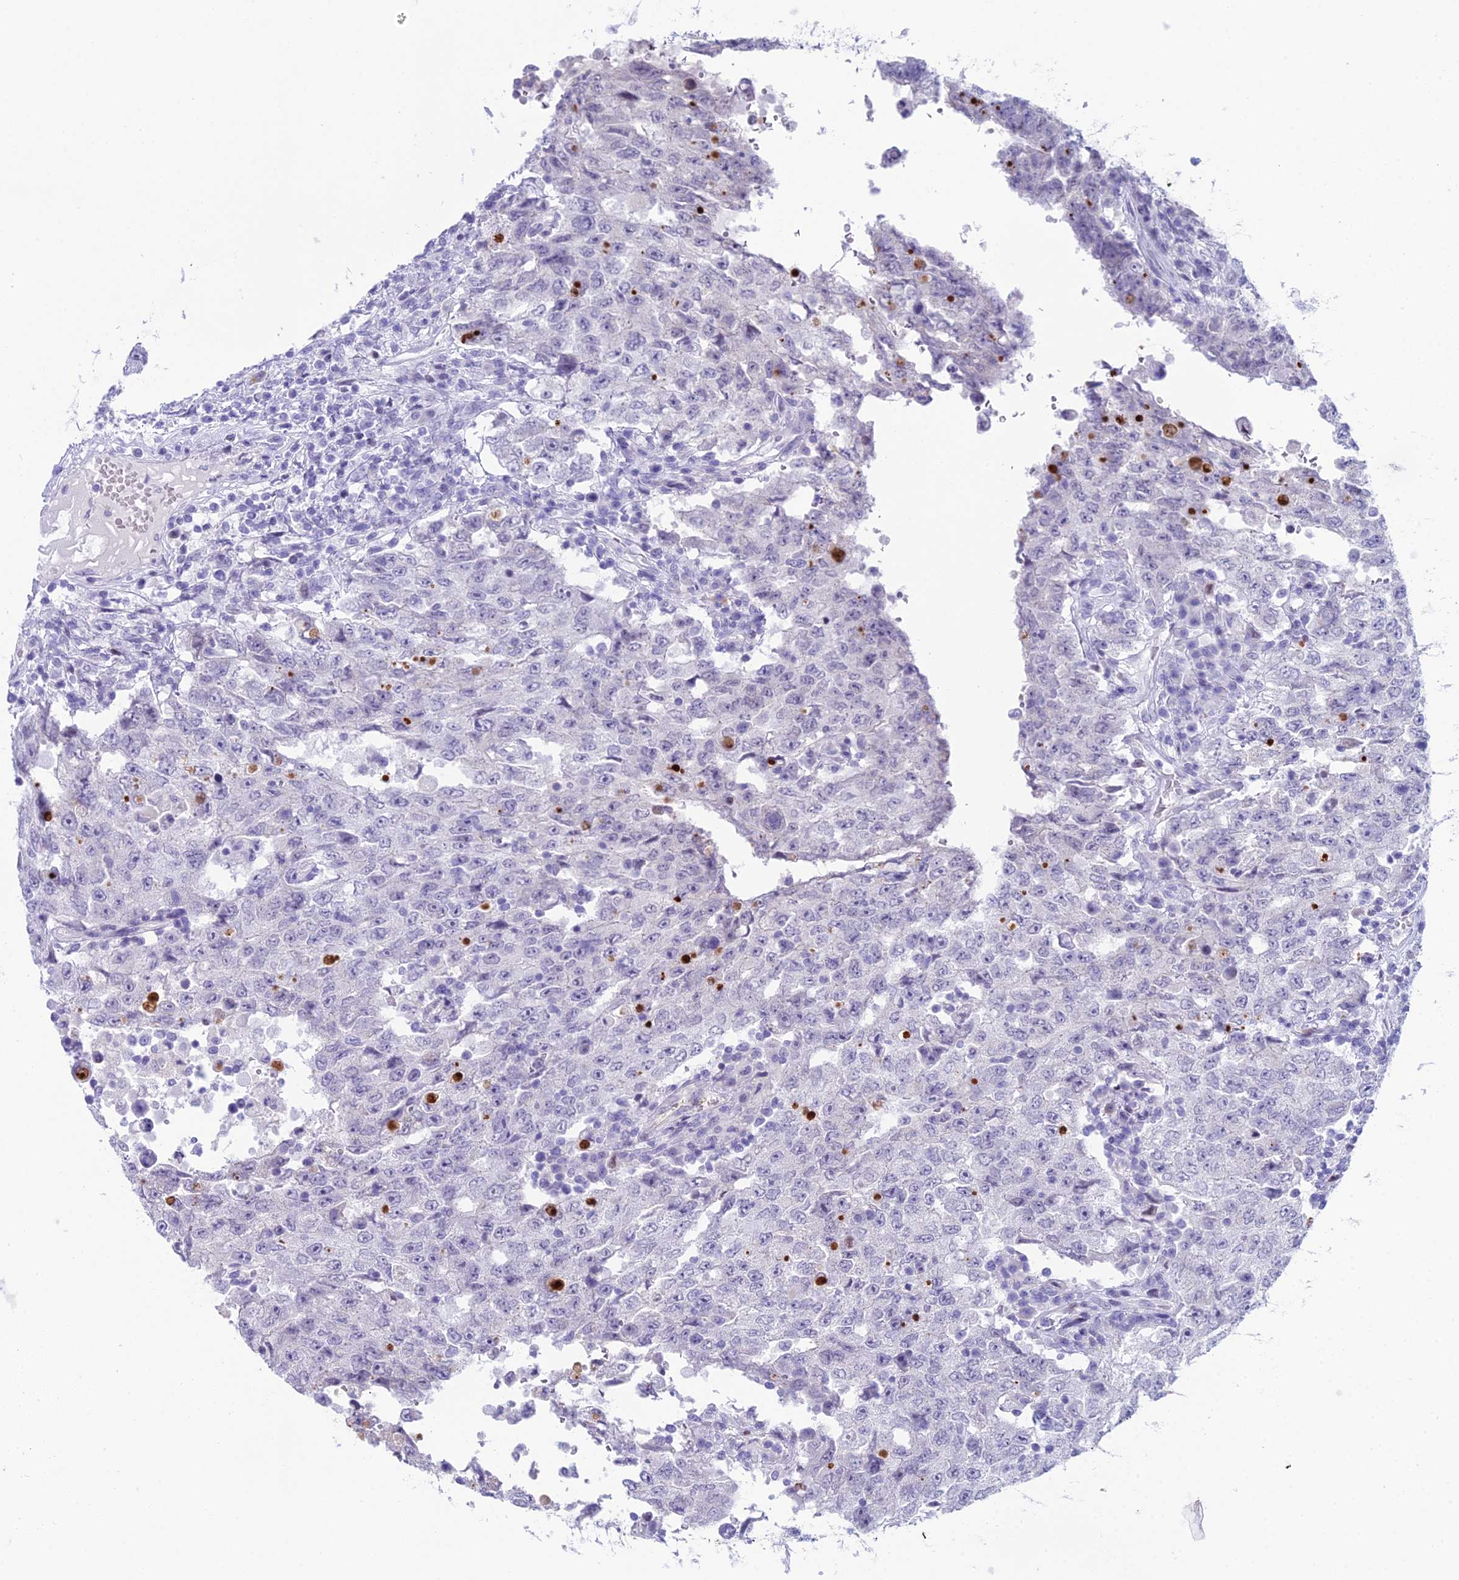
{"staining": {"intensity": "negative", "quantity": "none", "location": "none"}, "tissue": "testis cancer", "cell_type": "Tumor cells", "image_type": "cancer", "snomed": [{"axis": "morphology", "description": "Carcinoma, Embryonal, NOS"}, {"axis": "topography", "description": "Testis"}], "caption": "Embryonal carcinoma (testis) stained for a protein using IHC shows no staining tumor cells.", "gene": "CC2D2A", "patient": {"sex": "male", "age": 26}}